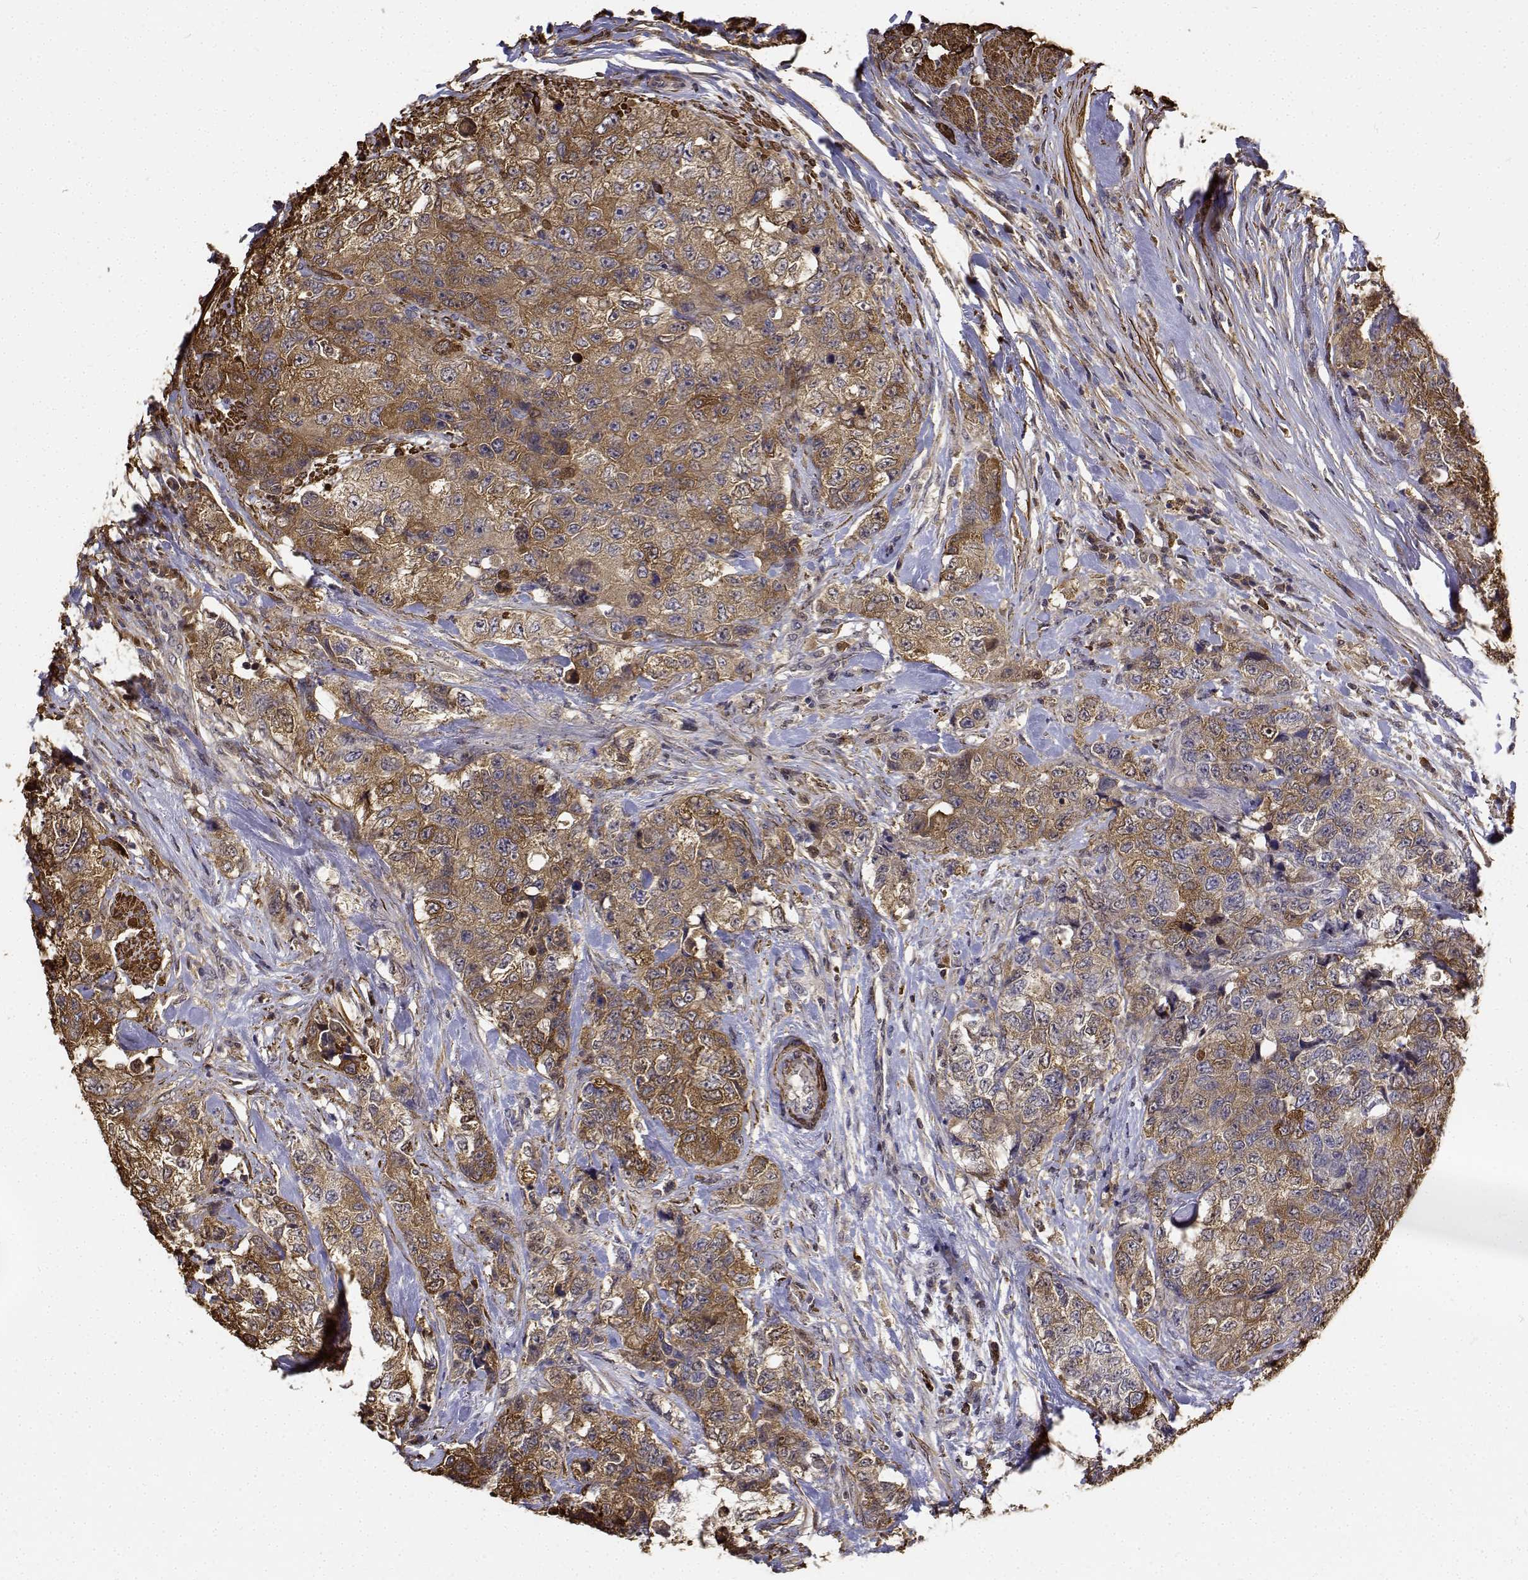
{"staining": {"intensity": "moderate", "quantity": ">75%", "location": "cytoplasmic/membranous"}, "tissue": "urothelial cancer", "cell_type": "Tumor cells", "image_type": "cancer", "snomed": [{"axis": "morphology", "description": "Urothelial carcinoma, High grade"}, {"axis": "topography", "description": "Urinary bladder"}], "caption": "Protein staining displays moderate cytoplasmic/membranous positivity in approximately >75% of tumor cells in urothelial cancer.", "gene": "PCID2", "patient": {"sex": "female", "age": 78}}